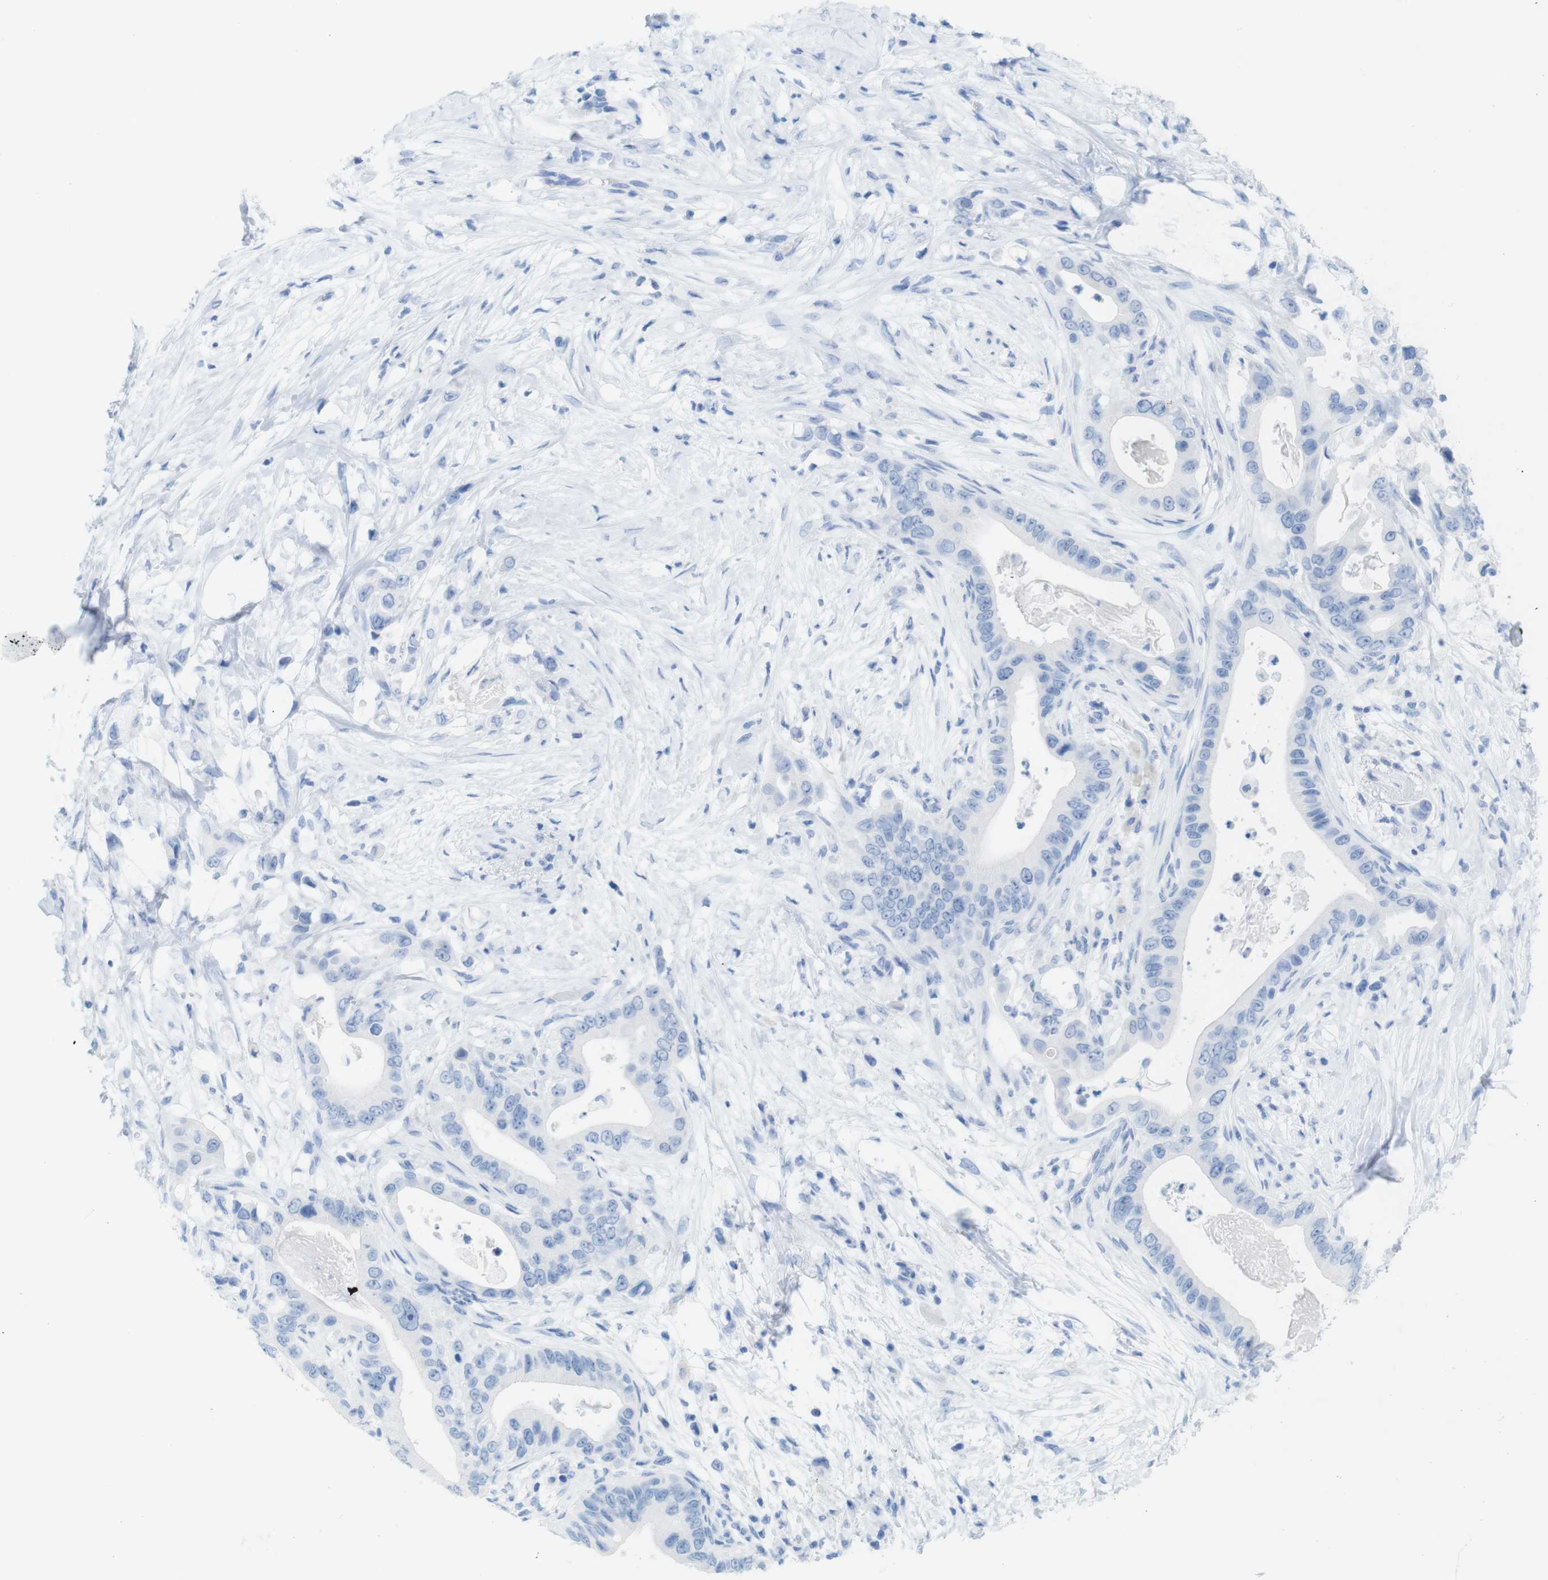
{"staining": {"intensity": "negative", "quantity": "none", "location": "none"}, "tissue": "pancreatic cancer", "cell_type": "Tumor cells", "image_type": "cancer", "snomed": [{"axis": "morphology", "description": "Adenocarcinoma, NOS"}, {"axis": "topography", "description": "Pancreas"}], "caption": "An image of pancreatic cancer (adenocarcinoma) stained for a protein reveals no brown staining in tumor cells.", "gene": "MYH7", "patient": {"sex": "male", "age": 77}}